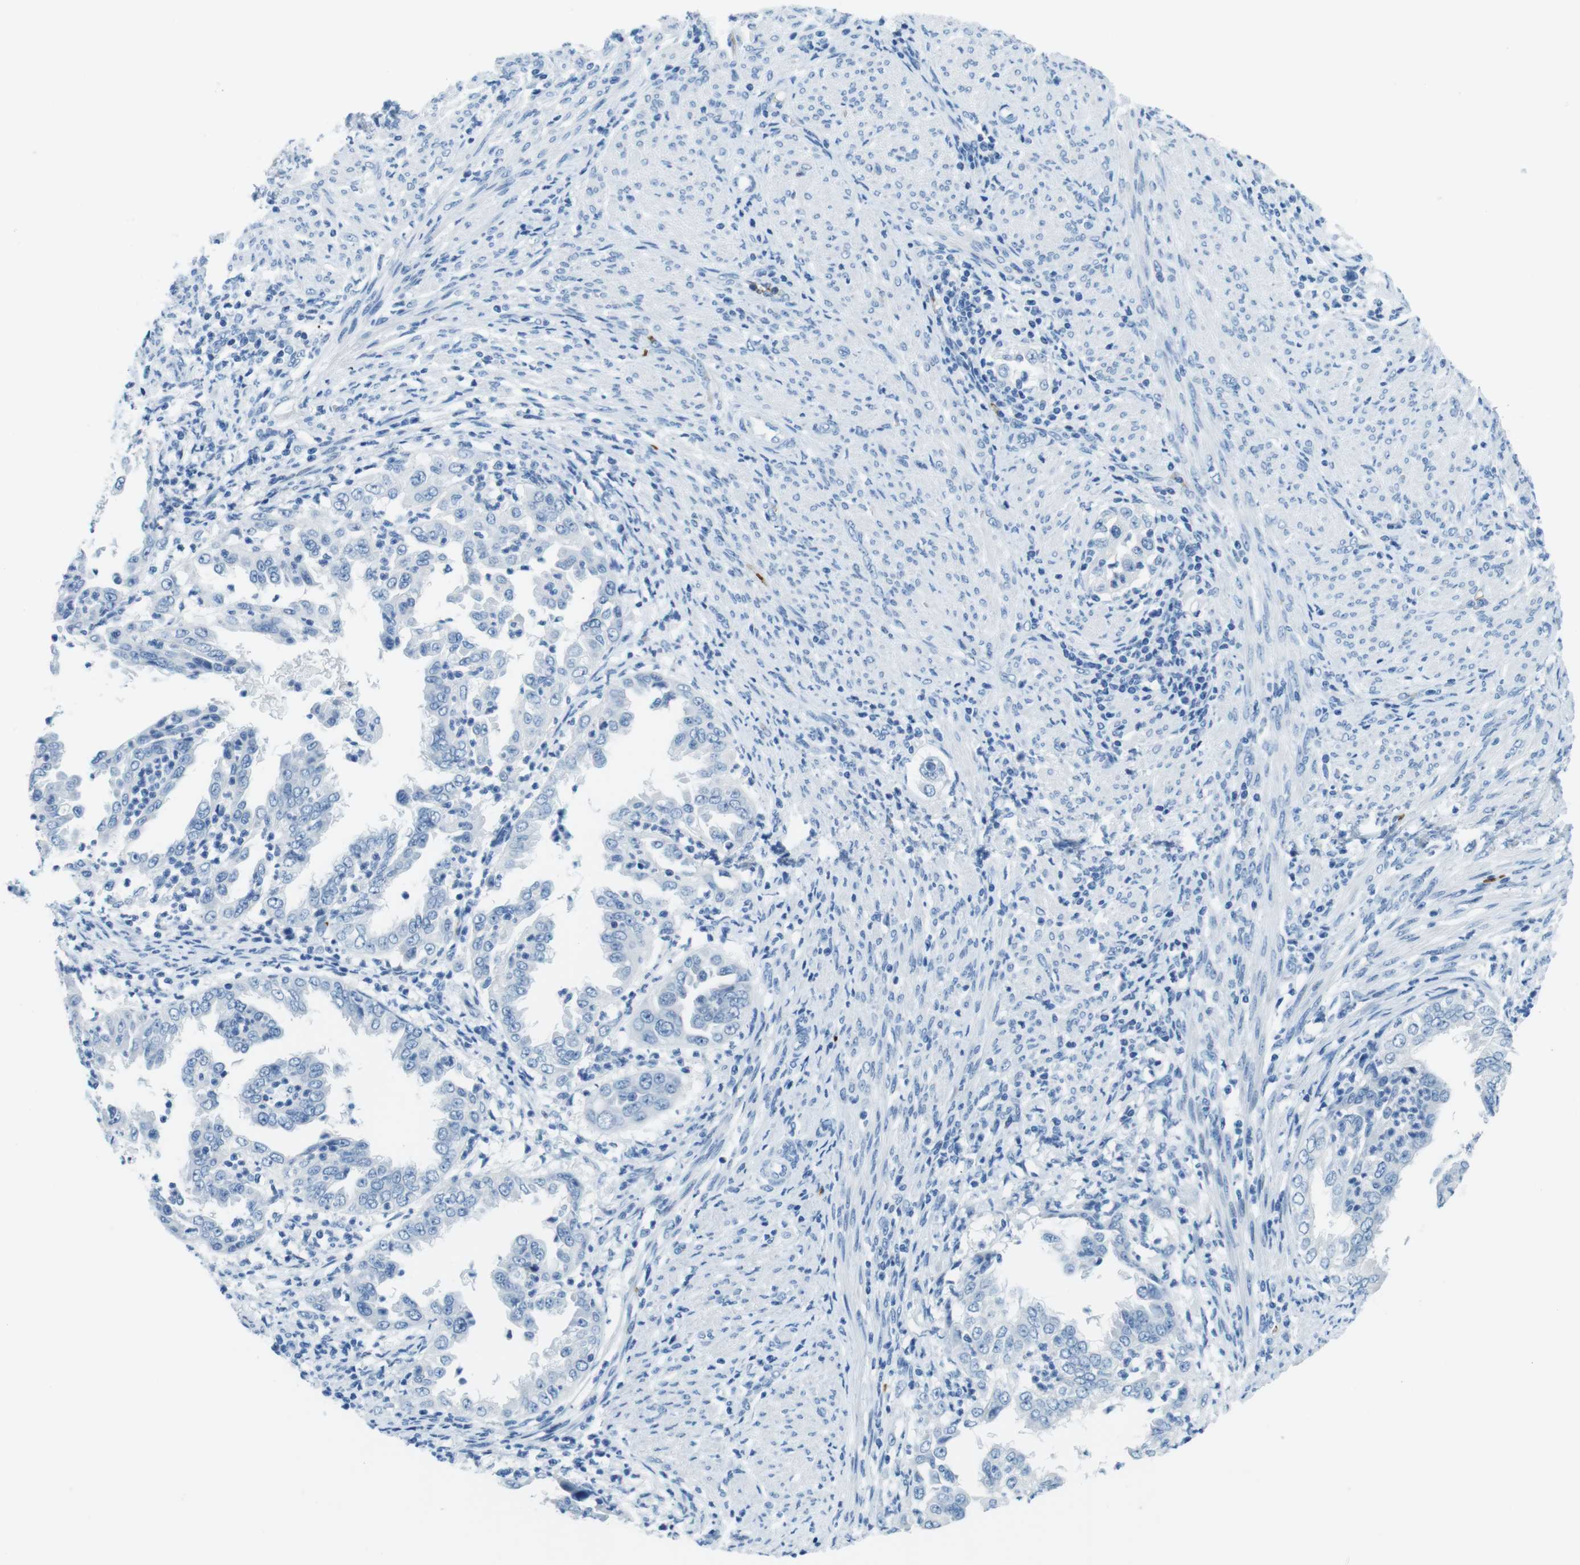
{"staining": {"intensity": "negative", "quantity": "none", "location": "none"}, "tissue": "endometrial cancer", "cell_type": "Tumor cells", "image_type": "cancer", "snomed": [{"axis": "morphology", "description": "Adenocarcinoma, NOS"}, {"axis": "topography", "description": "Endometrium"}], "caption": "This micrograph is of endometrial adenocarcinoma stained with immunohistochemistry to label a protein in brown with the nuclei are counter-stained blue. There is no positivity in tumor cells.", "gene": "TFAP2C", "patient": {"sex": "female", "age": 85}}